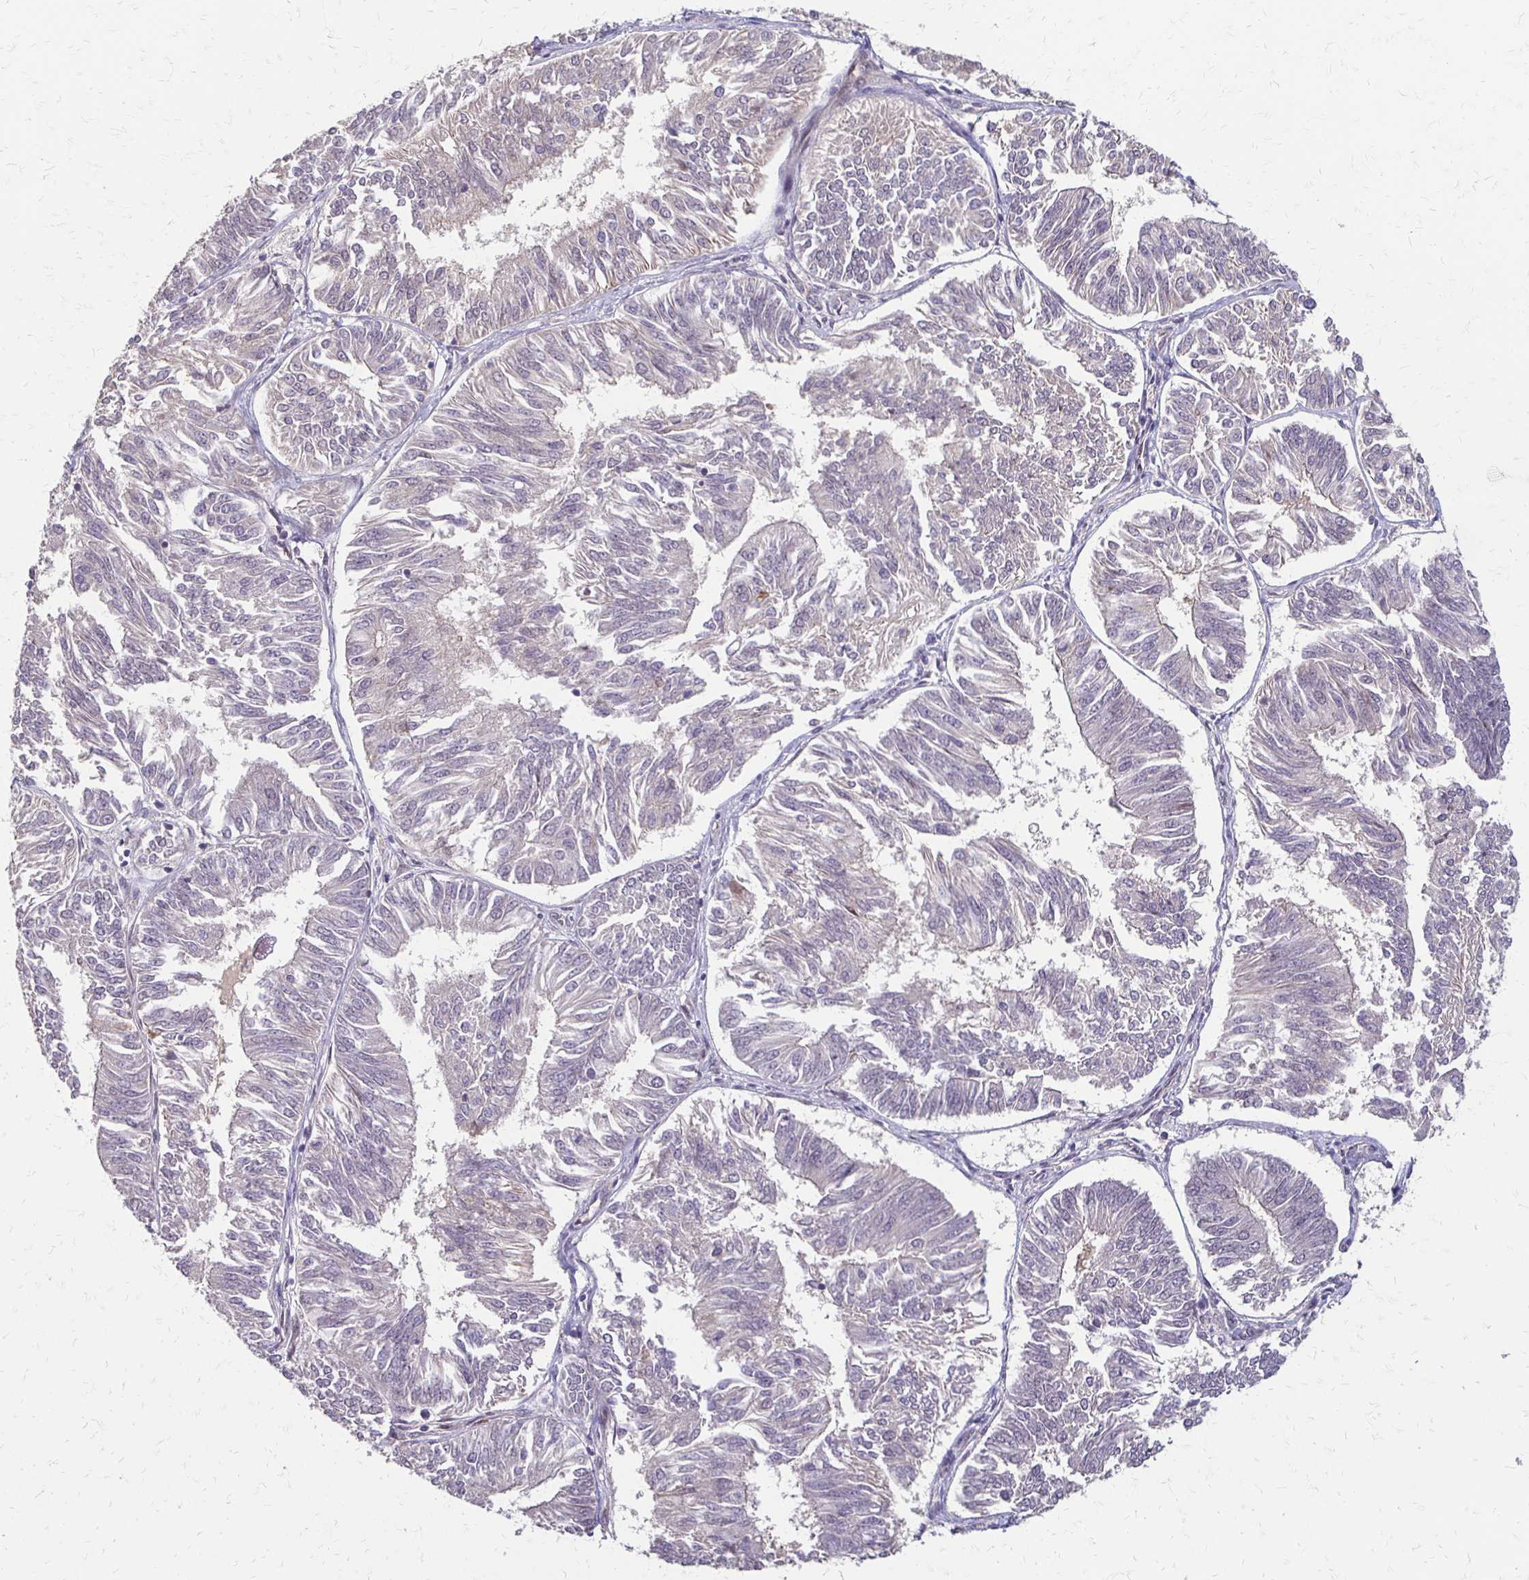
{"staining": {"intensity": "negative", "quantity": "none", "location": "none"}, "tissue": "endometrial cancer", "cell_type": "Tumor cells", "image_type": "cancer", "snomed": [{"axis": "morphology", "description": "Adenocarcinoma, NOS"}, {"axis": "topography", "description": "Endometrium"}], "caption": "Tumor cells show no significant protein staining in endometrial cancer (adenocarcinoma).", "gene": "CFL2", "patient": {"sex": "female", "age": 58}}